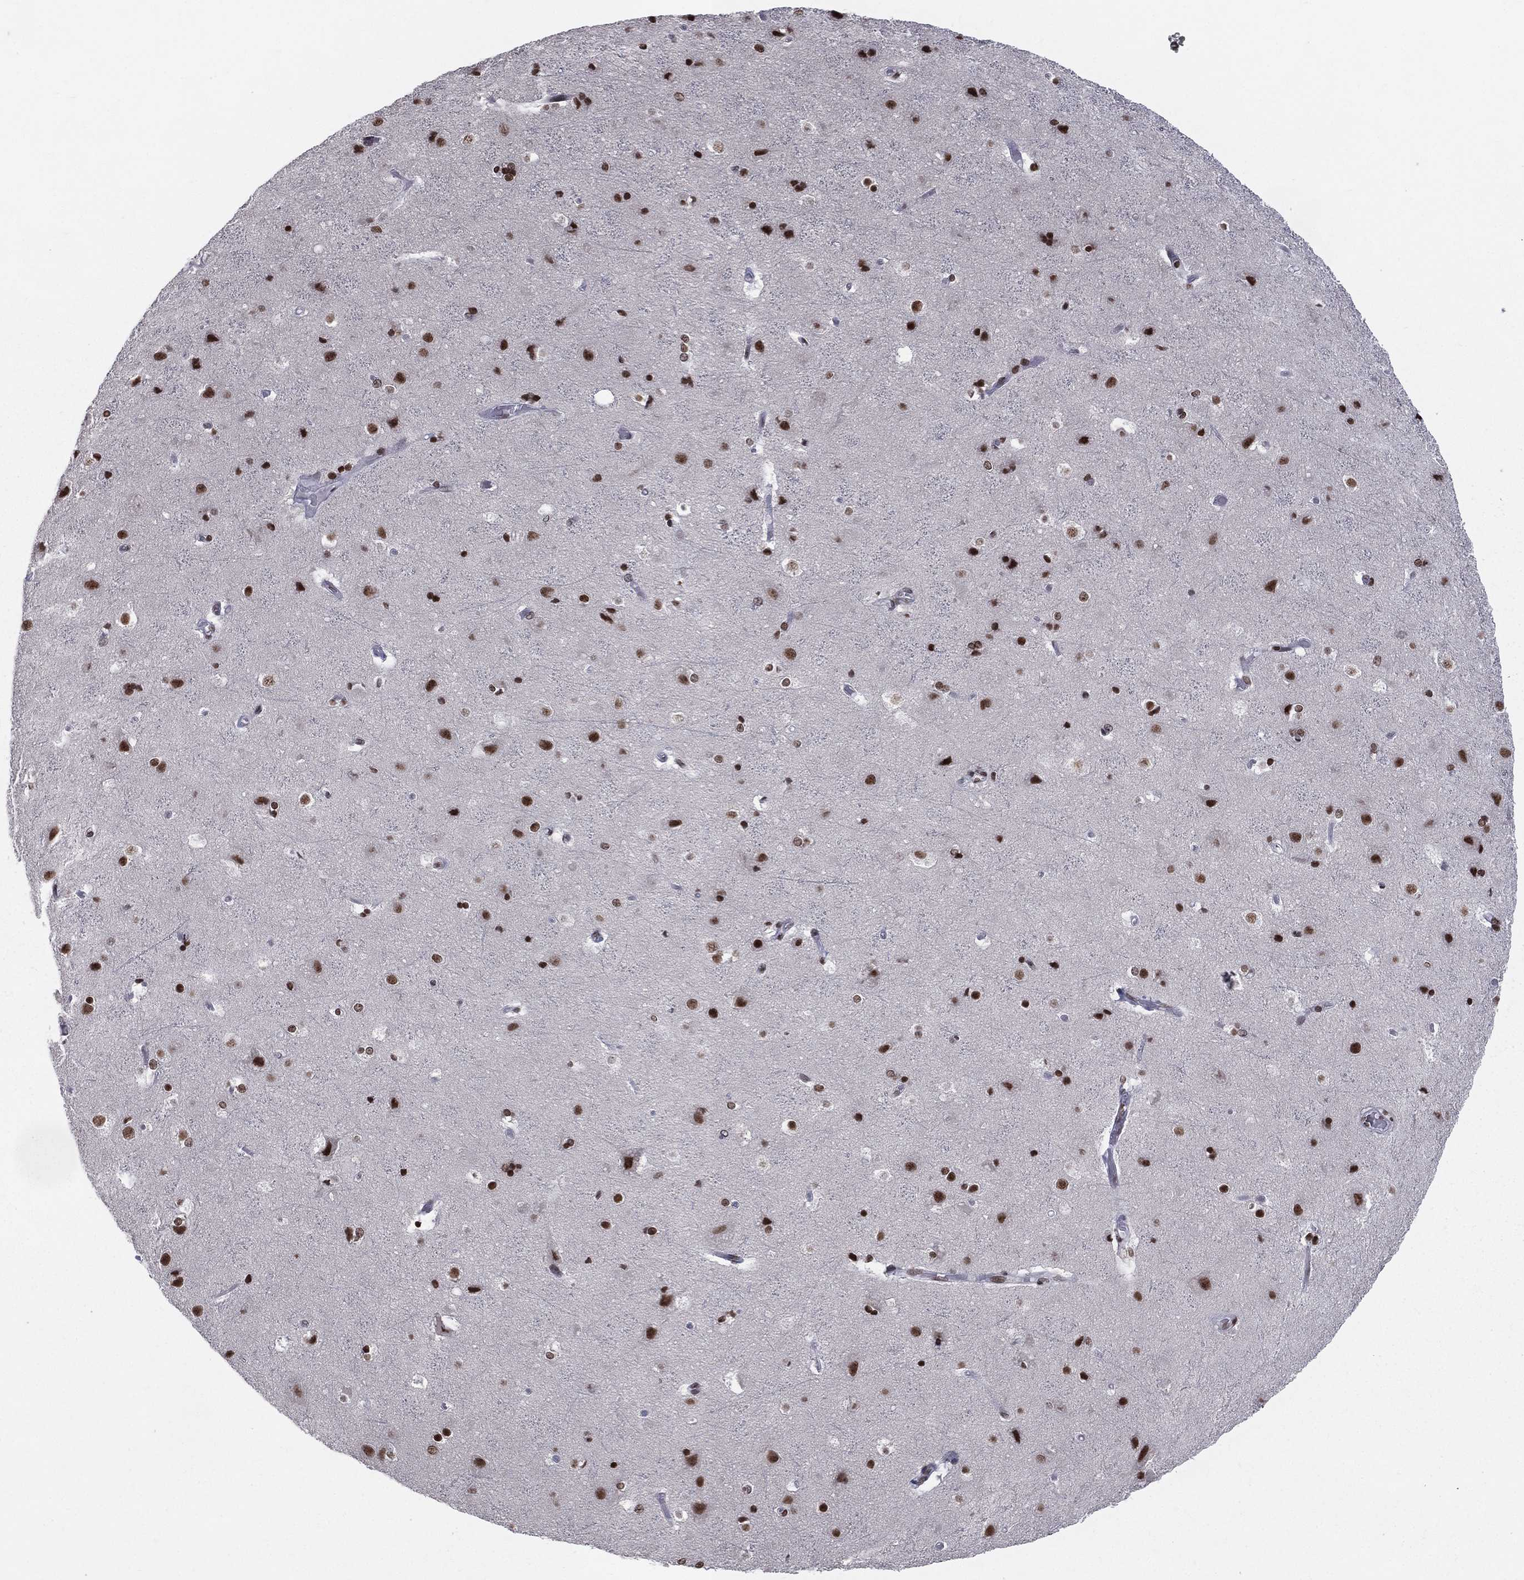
{"staining": {"intensity": "negative", "quantity": "none", "location": "none"}, "tissue": "cerebral cortex", "cell_type": "Endothelial cells", "image_type": "normal", "snomed": [{"axis": "morphology", "description": "Normal tissue, NOS"}, {"axis": "topography", "description": "Cerebral cortex"}], "caption": "This is an immunohistochemistry image of normal cerebral cortex. There is no staining in endothelial cells.", "gene": "RFX7", "patient": {"sex": "female", "age": 52}}